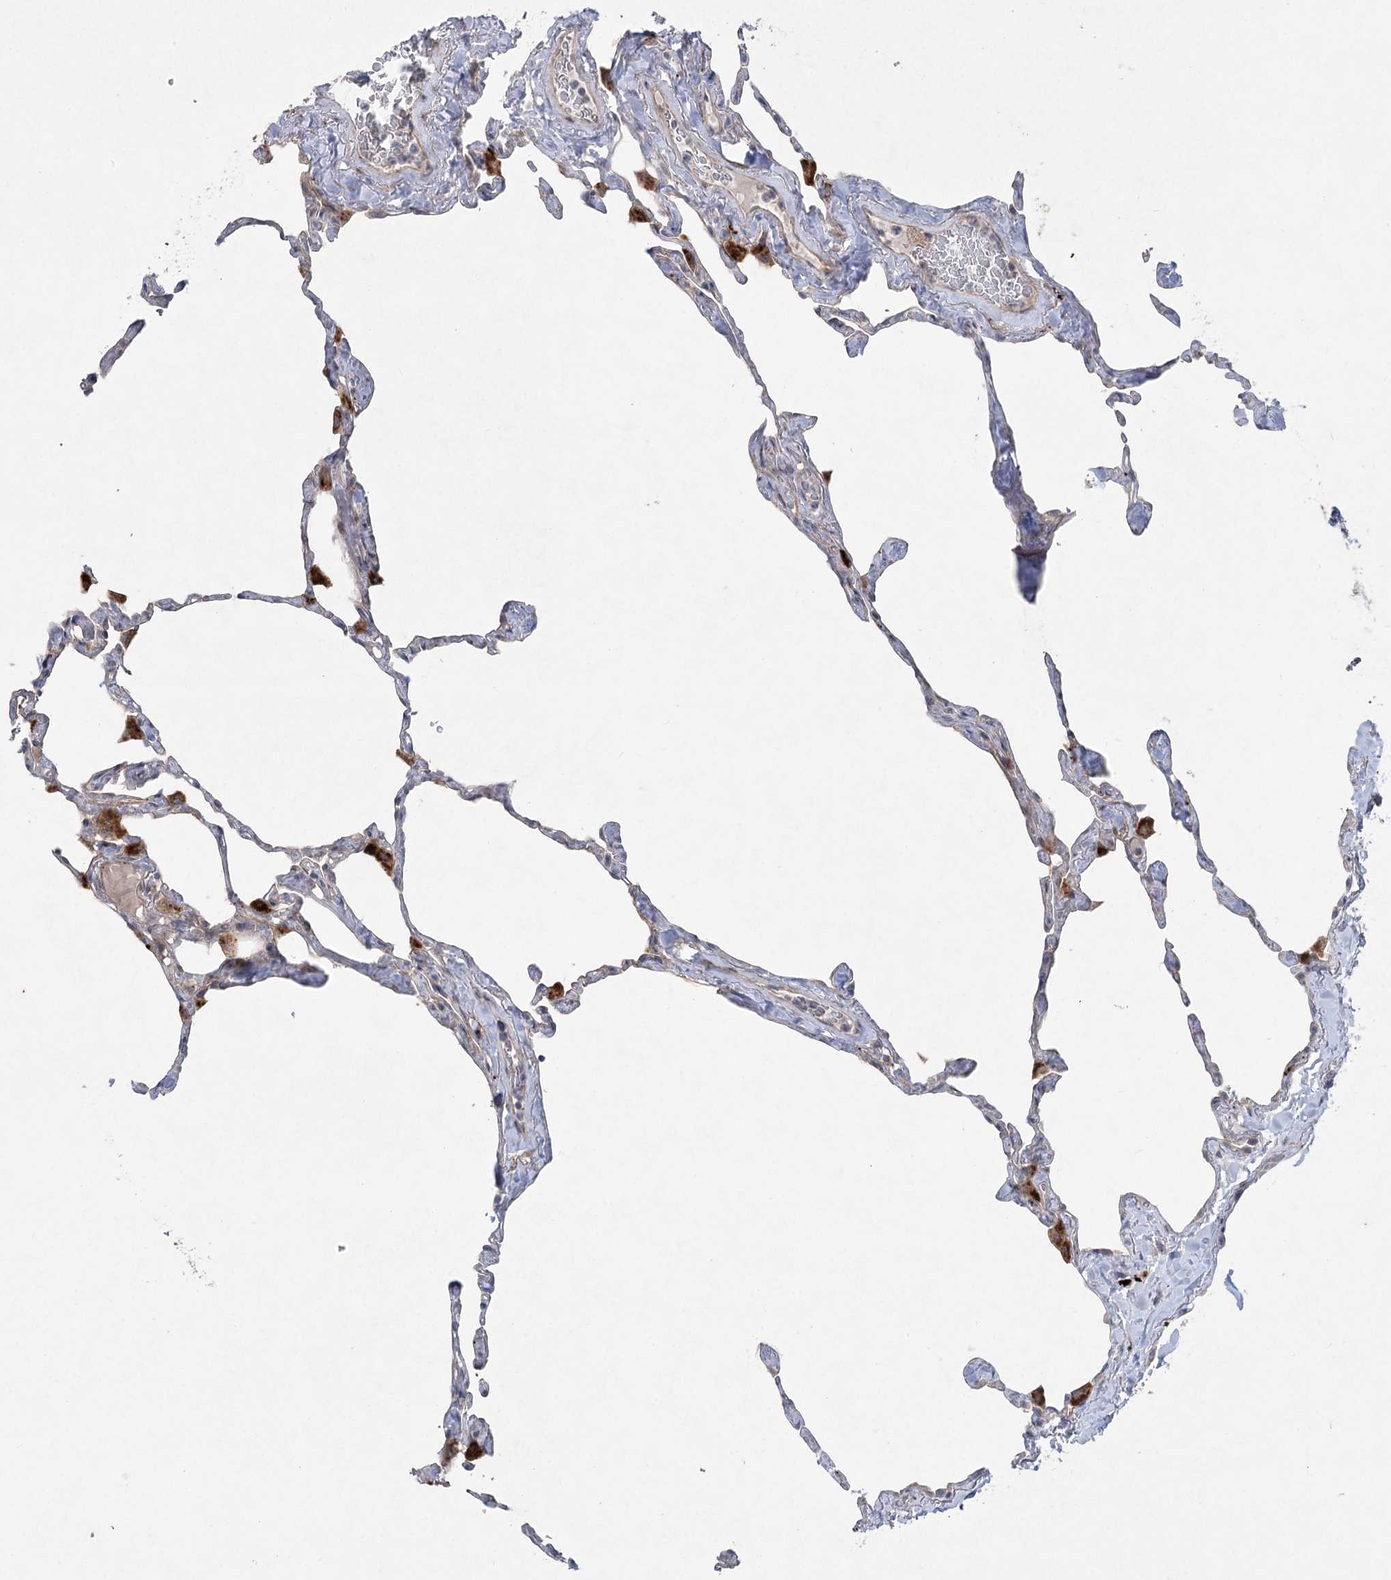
{"staining": {"intensity": "strong", "quantity": "<25%", "location": "cytoplasmic/membranous"}, "tissue": "lung", "cell_type": "Alveolar cells", "image_type": "normal", "snomed": [{"axis": "morphology", "description": "Normal tissue, NOS"}, {"axis": "topography", "description": "Lung"}], "caption": "Immunohistochemistry photomicrograph of unremarkable human lung stained for a protein (brown), which demonstrates medium levels of strong cytoplasmic/membranous positivity in approximately <25% of alveolar cells.", "gene": "SCN11A", "patient": {"sex": "male", "age": 65}}